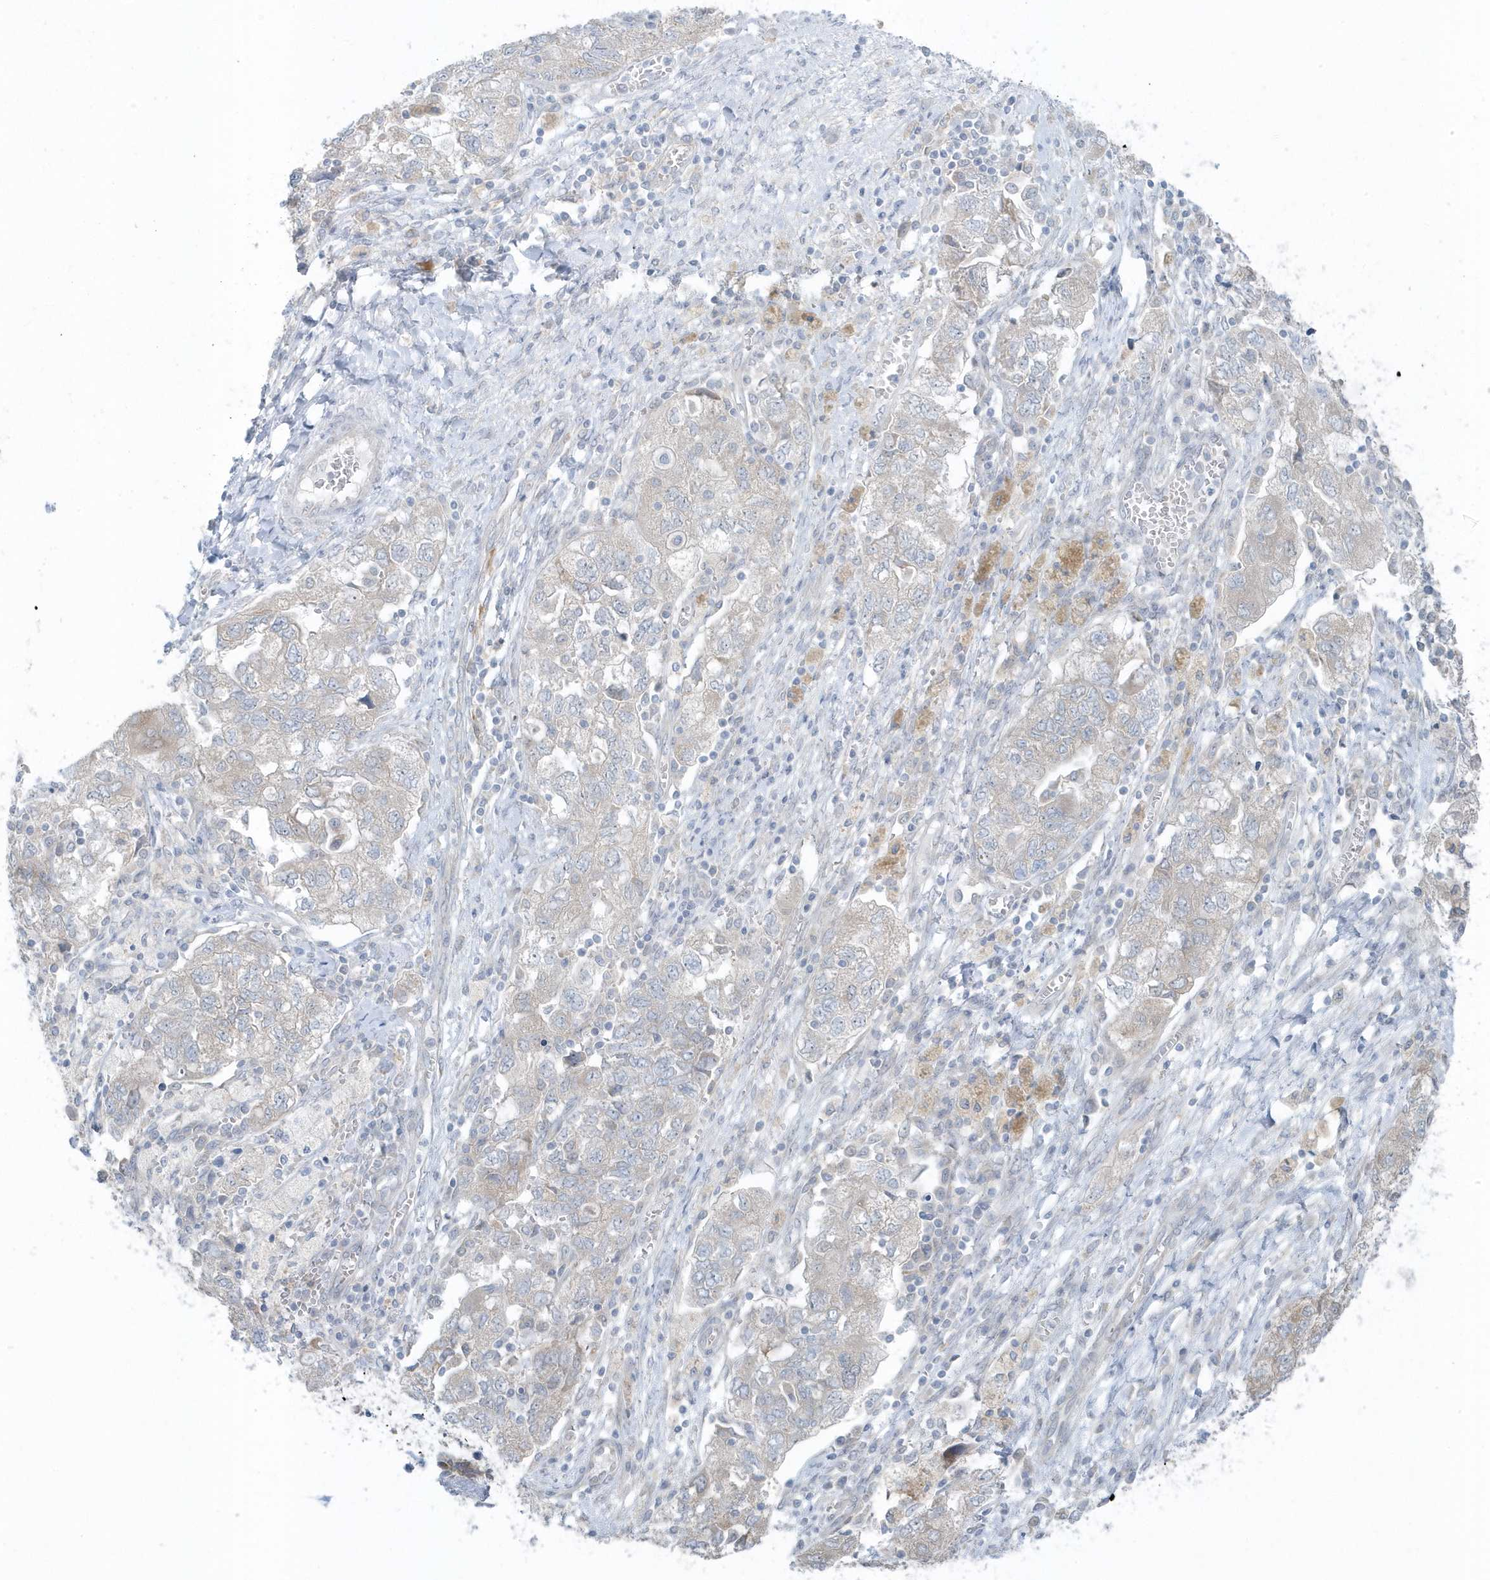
{"staining": {"intensity": "negative", "quantity": "none", "location": "none"}, "tissue": "ovarian cancer", "cell_type": "Tumor cells", "image_type": "cancer", "snomed": [{"axis": "morphology", "description": "Carcinoma, NOS"}, {"axis": "morphology", "description": "Cystadenocarcinoma, serous, NOS"}, {"axis": "topography", "description": "Ovary"}], "caption": "IHC photomicrograph of human serous cystadenocarcinoma (ovarian) stained for a protein (brown), which shows no positivity in tumor cells.", "gene": "SCN3A", "patient": {"sex": "female", "age": 69}}